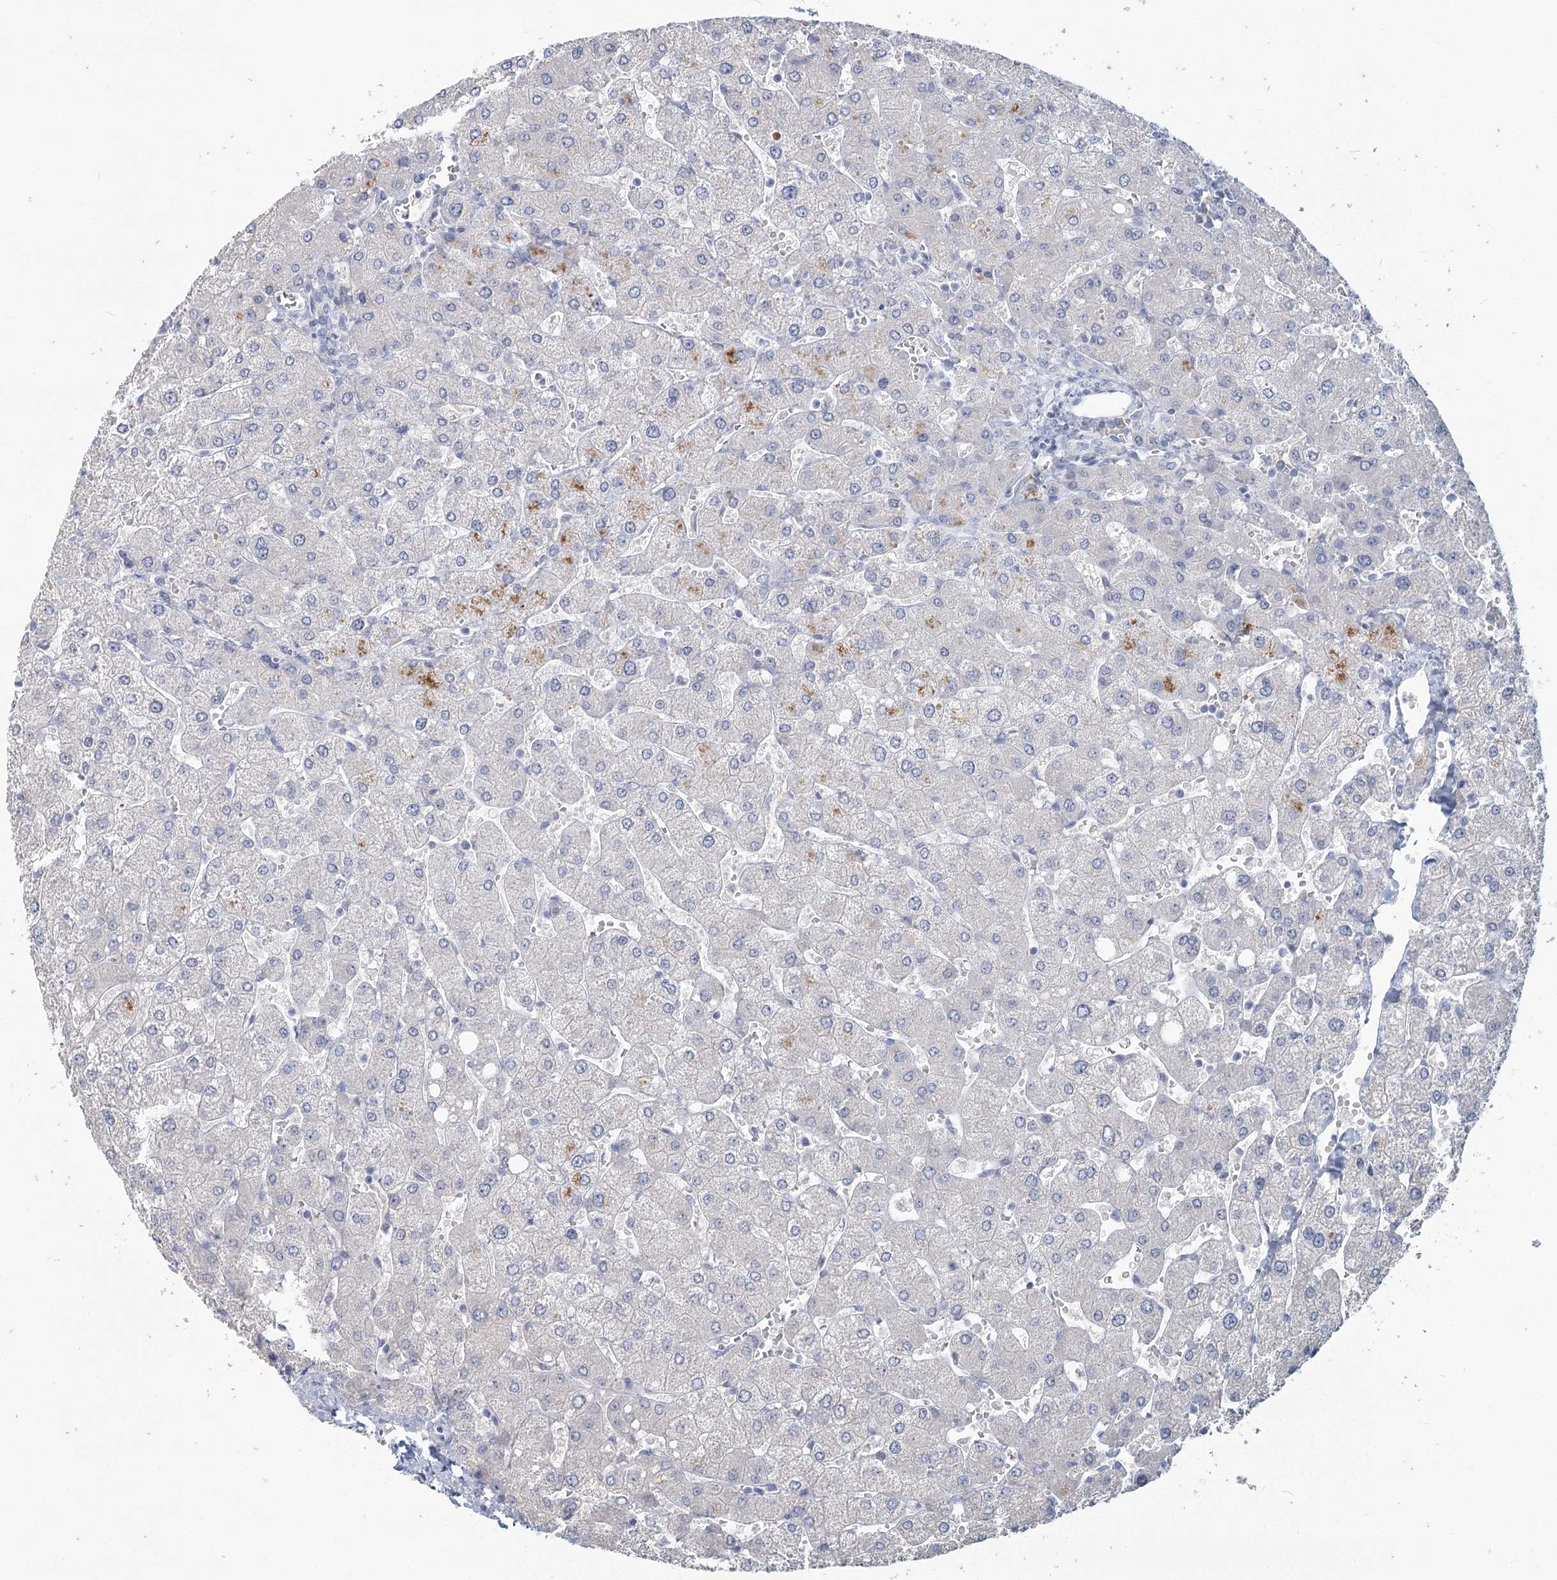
{"staining": {"intensity": "negative", "quantity": "none", "location": "none"}, "tissue": "liver", "cell_type": "Cholangiocytes", "image_type": "normal", "snomed": [{"axis": "morphology", "description": "Normal tissue, NOS"}, {"axis": "topography", "description": "Liver"}], "caption": "High magnification brightfield microscopy of normal liver stained with DAB (brown) and counterstained with hematoxylin (blue): cholangiocytes show no significant positivity. (Immunohistochemistry, brightfield microscopy, high magnification).", "gene": "SLC9A3", "patient": {"sex": "male", "age": 55}}